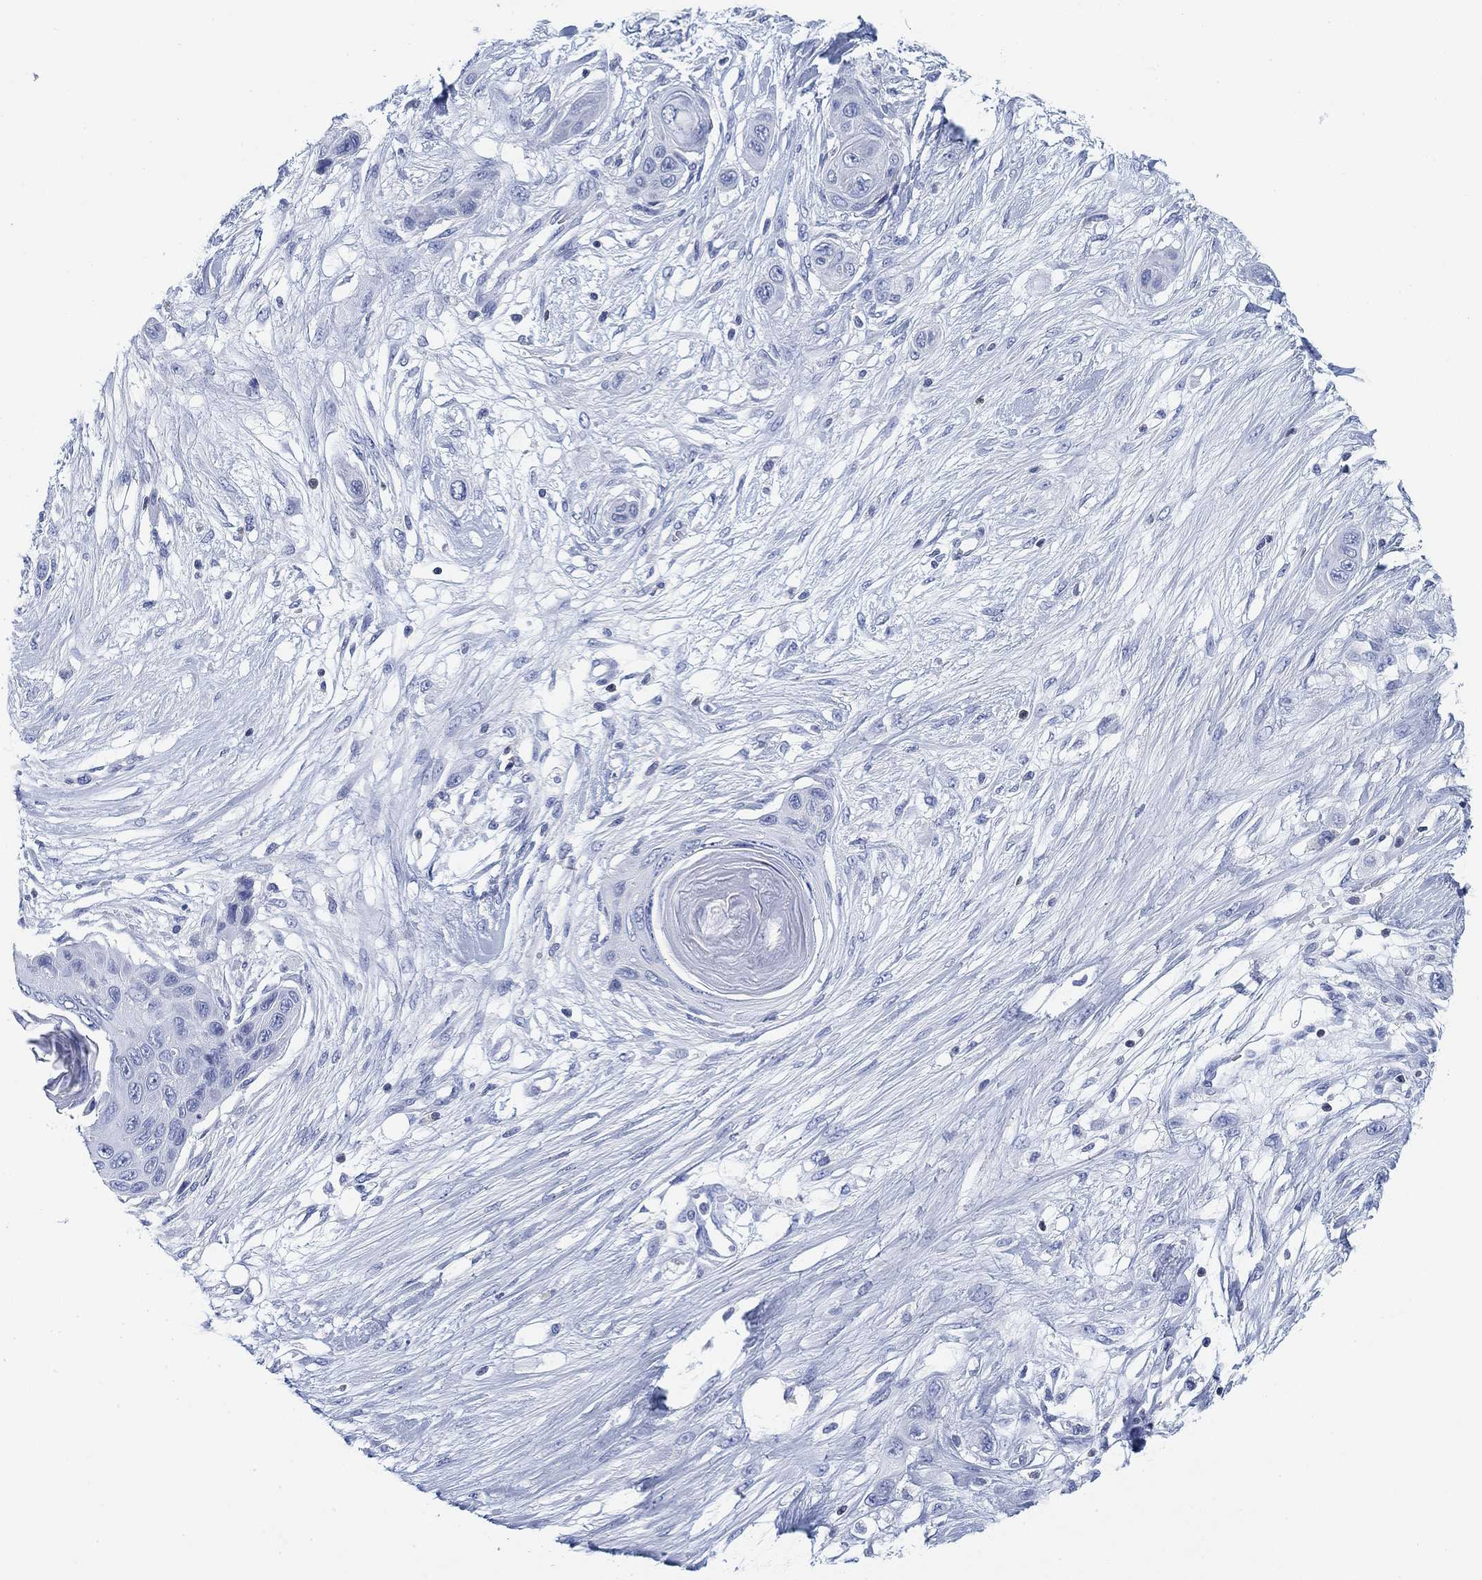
{"staining": {"intensity": "negative", "quantity": "none", "location": "none"}, "tissue": "skin cancer", "cell_type": "Tumor cells", "image_type": "cancer", "snomed": [{"axis": "morphology", "description": "Squamous cell carcinoma, NOS"}, {"axis": "topography", "description": "Skin"}], "caption": "This image is of squamous cell carcinoma (skin) stained with IHC to label a protein in brown with the nuclei are counter-stained blue. There is no staining in tumor cells.", "gene": "FYB1", "patient": {"sex": "male", "age": 79}}